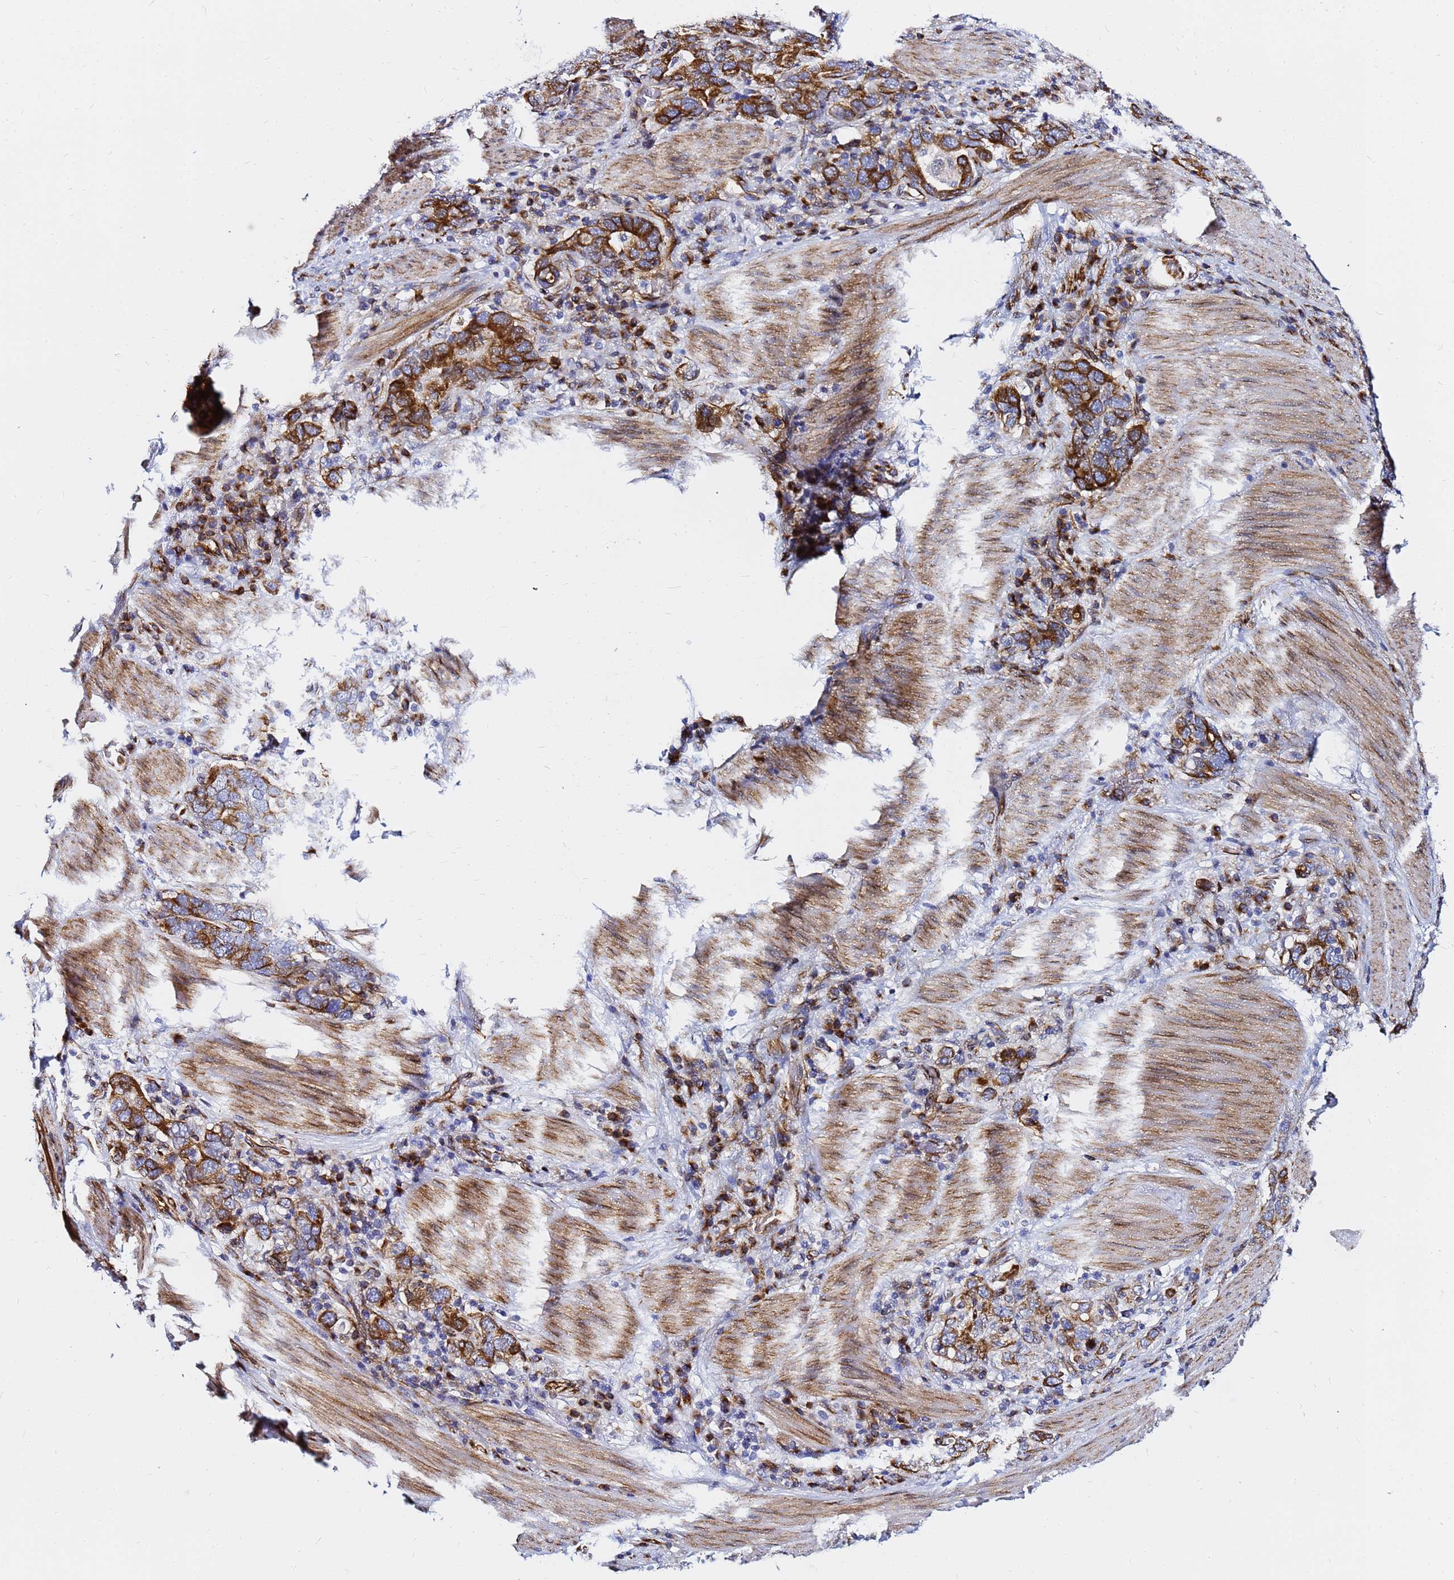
{"staining": {"intensity": "strong", "quantity": ">75%", "location": "cytoplasmic/membranous"}, "tissue": "stomach cancer", "cell_type": "Tumor cells", "image_type": "cancer", "snomed": [{"axis": "morphology", "description": "Adenocarcinoma, NOS"}, {"axis": "topography", "description": "Stomach, upper"}, {"axis": "topography", "description": "Stomach"}], "caption": "Stomach adenocarcinoma tissue exhibits strong cytoplasmic/membranous positivity in about >75% of tumor cells (DAB IHC, brown staining for protein, blue staining for nuclei).", "gene": "TUBA8", "patient": {"sex": "male", "age": 62}}